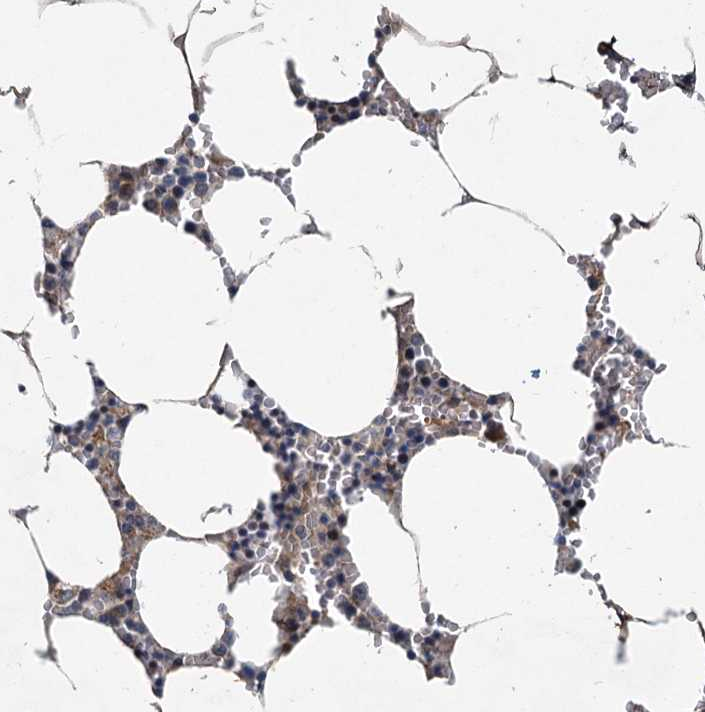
{"staining": {"intensity": "negative", "quantity": "none", "location": "none"}, "tissue": "bone marrow", "cell_type": "Hematopoietic cells", "image_type": "normal", "snomed": [{"axis": "morphology", "description": "Normal tissue, NOS"}, {"axis": "topography", "description": "Bone marrow"}], "caption": "This image is of benign bone marrow stained with IHC to label a protein in brown with the nuclei are counter-stained blue. There is no positivity in hematopoietic cells.", "gene": "CEP68", "patient": {"sex": "male", "age": 70}}